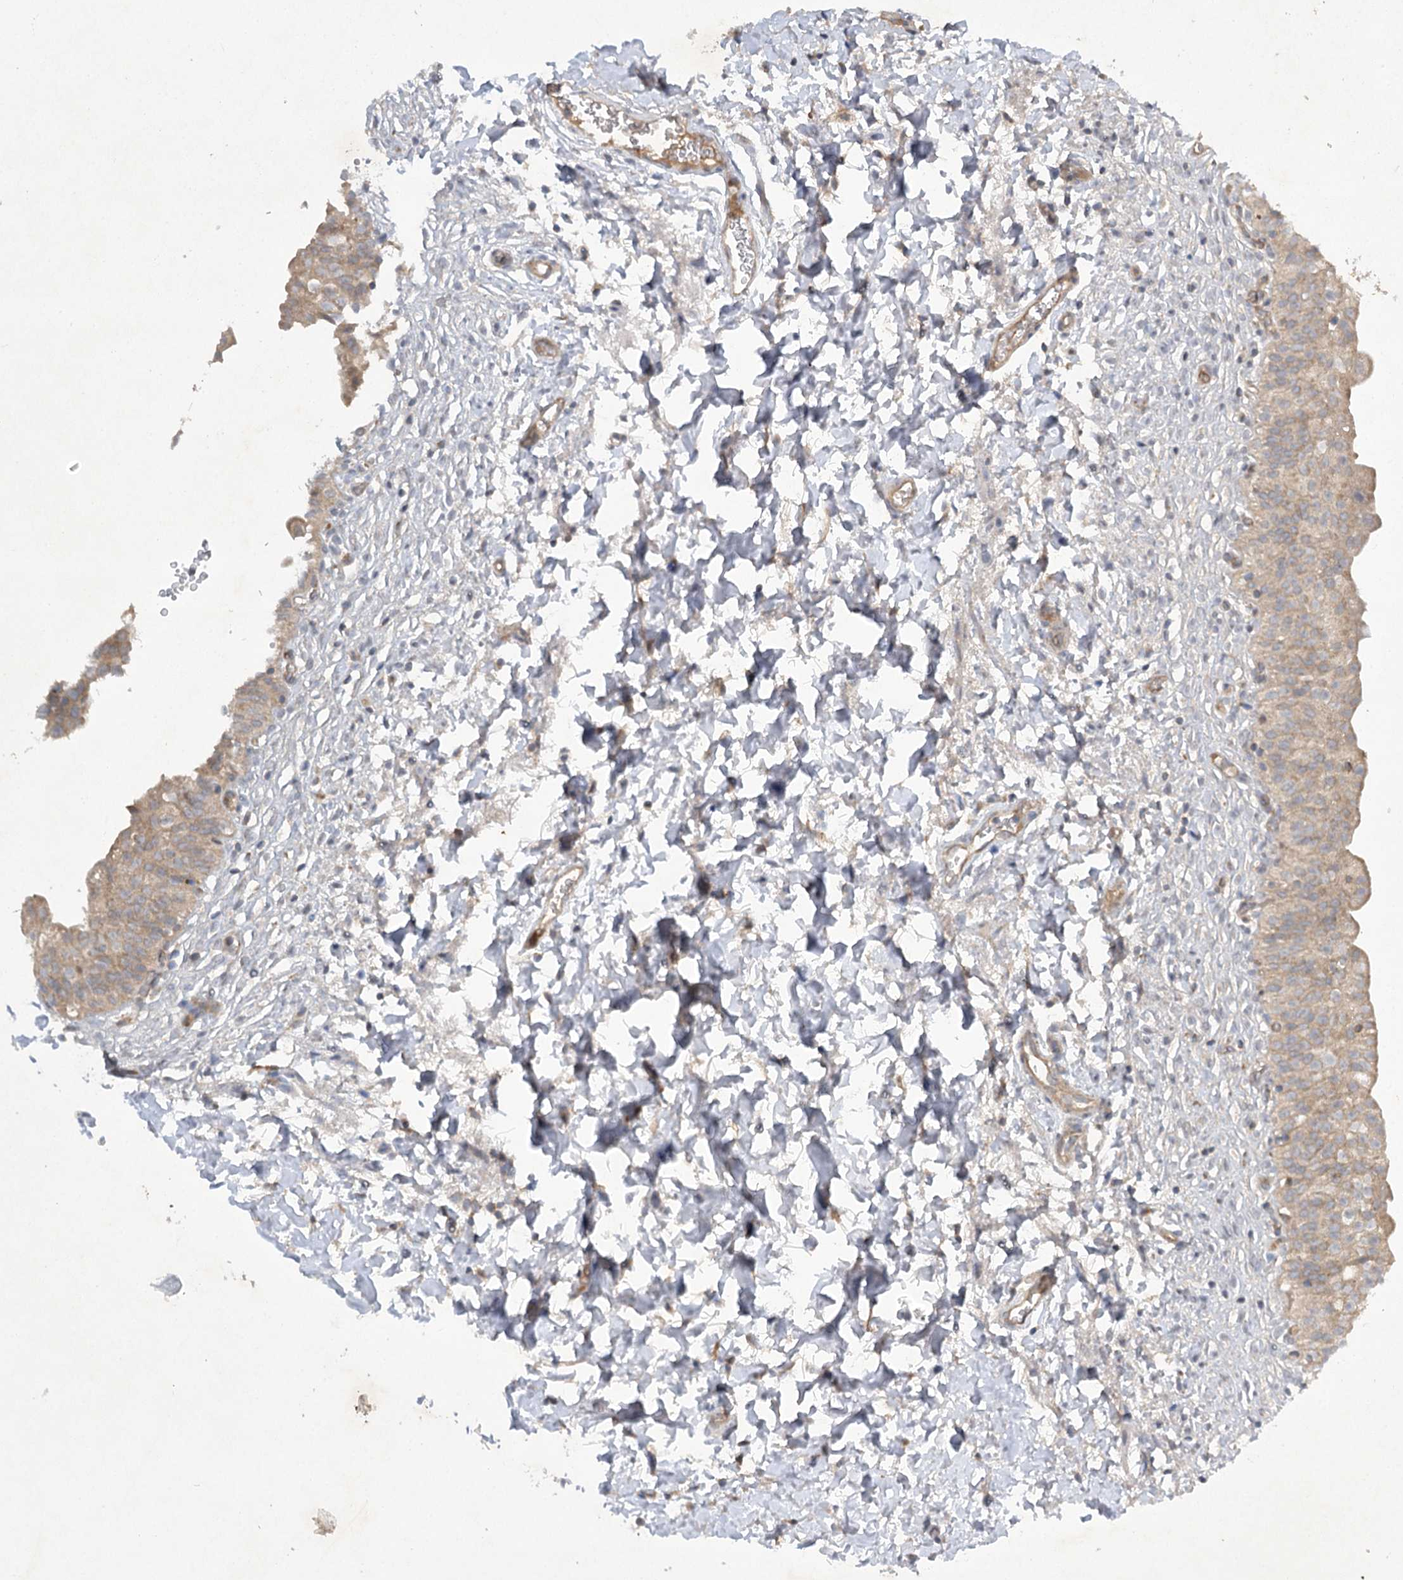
{"staining": {"intensity": "weak", "quantity": ">75%", "location": "cytoplasmic/membranous"}, "tissue": "urinary bladder", "cell_type": "Urothelial cells", "image_type": "normal", "snomed": [{"axis": "morphology", "description": "Normal tissue, NOS"}, {"axis": "topography", "description": "Urinary bladder"}], "caption": "A low amount of weak cytoplasmic/membranous staining is appreciated in about >75% of urothelial cells in normal urinary bladder. (Stains: DAB (3,3'-diaminobenzidine) in brown, nuclei in blue, Microscopy: brightfield microscopy at high magnification).", "gene": "TRAF3IP1", "patient": {"sex": "male", "age": 55}}